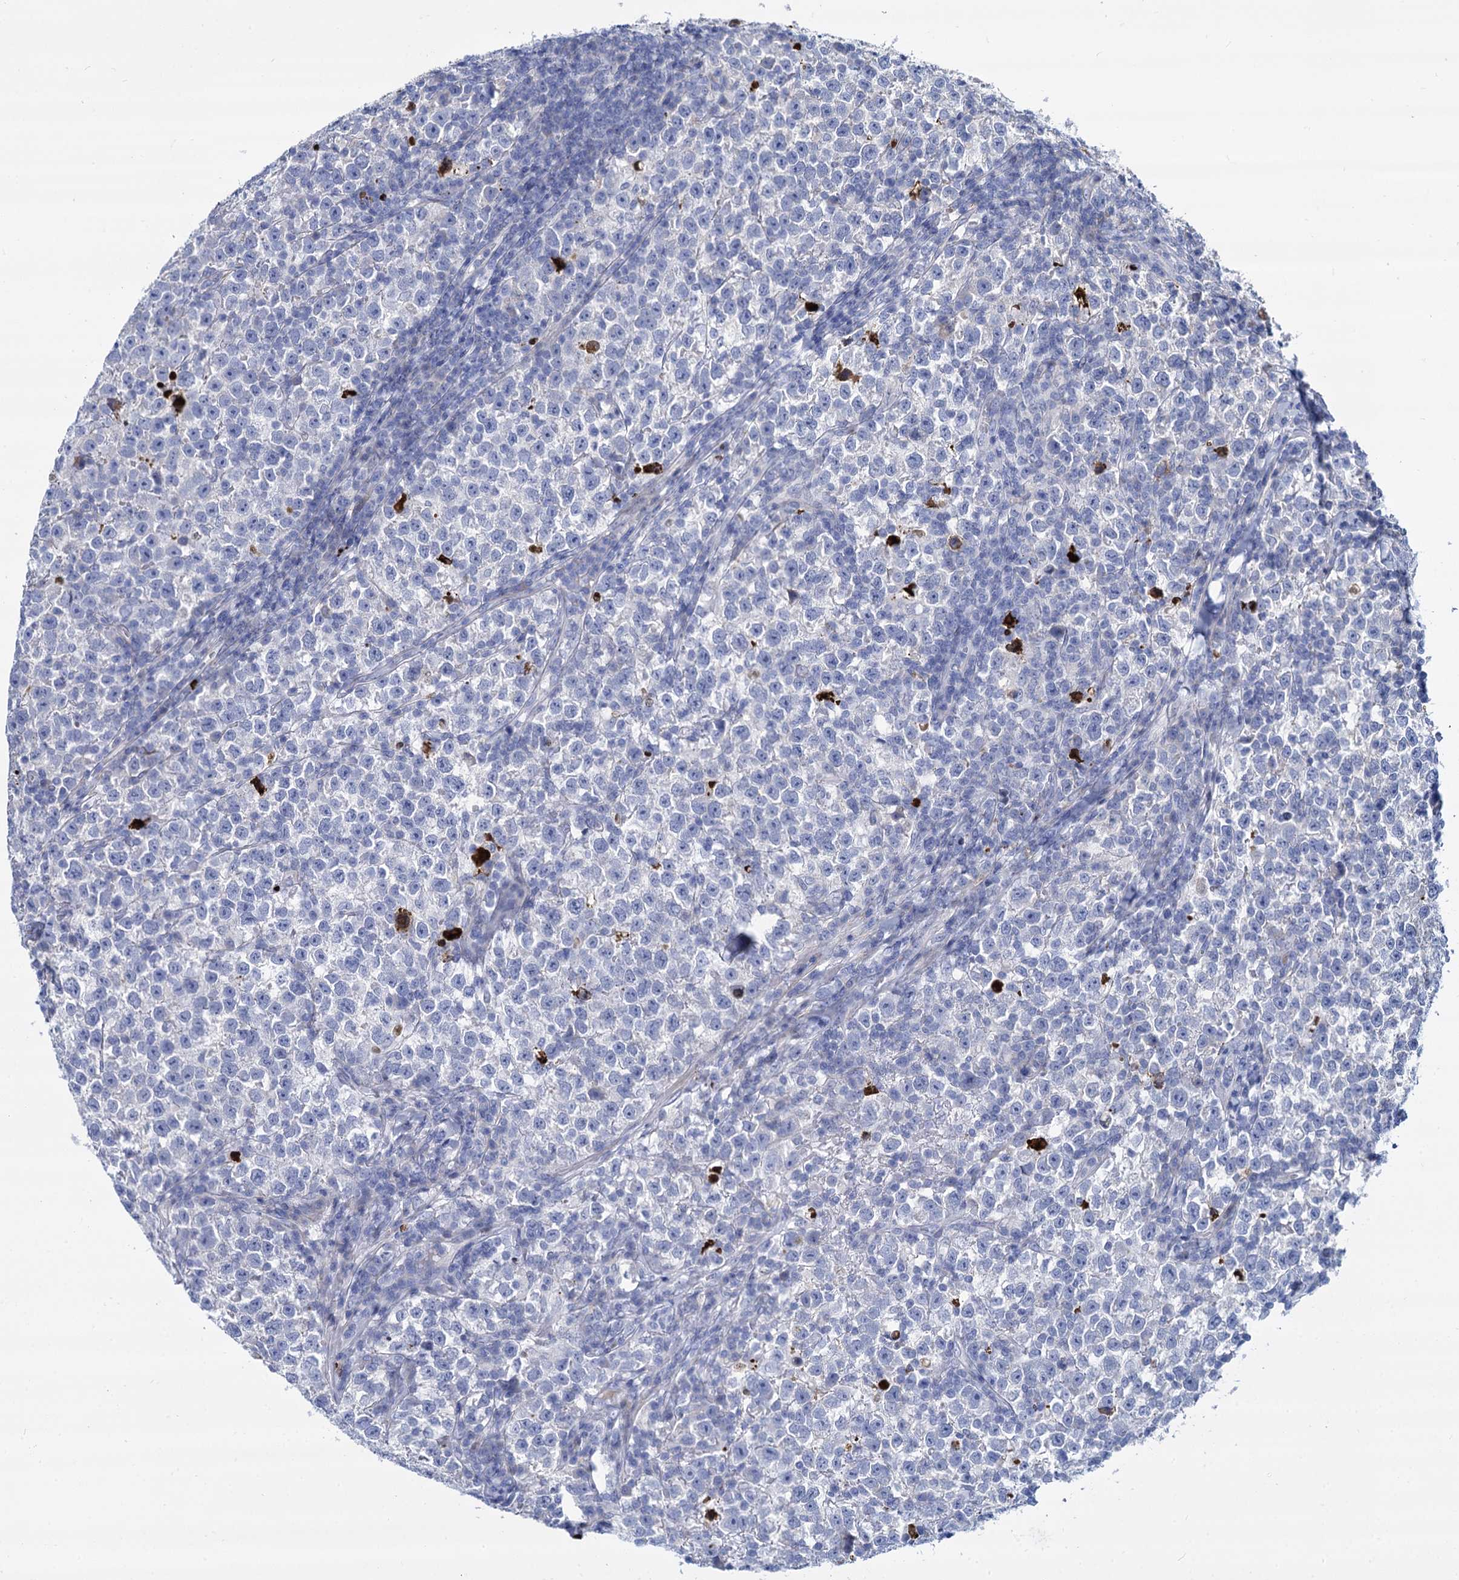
{"staining": {"intensity": "negative", "quantity": "none", "location": "none"}, "tissue": "testis cancer", "cell_type": "Tumor cells", "image_type": "cancer", "snomed": [{"axis": "morphology", "description": "Normal tissue, NOS"}, {"axis": "morphology", "description": "Seminoma, NOS"}, {"axis": "topography", "description": "Testis"}], "caption": "DAB immunohistochemical staining of human testis seminoma reveals no significant expression in tumor cells.", "gene": "TRIM77", "patient": {"sex": "male", "age": 43}}